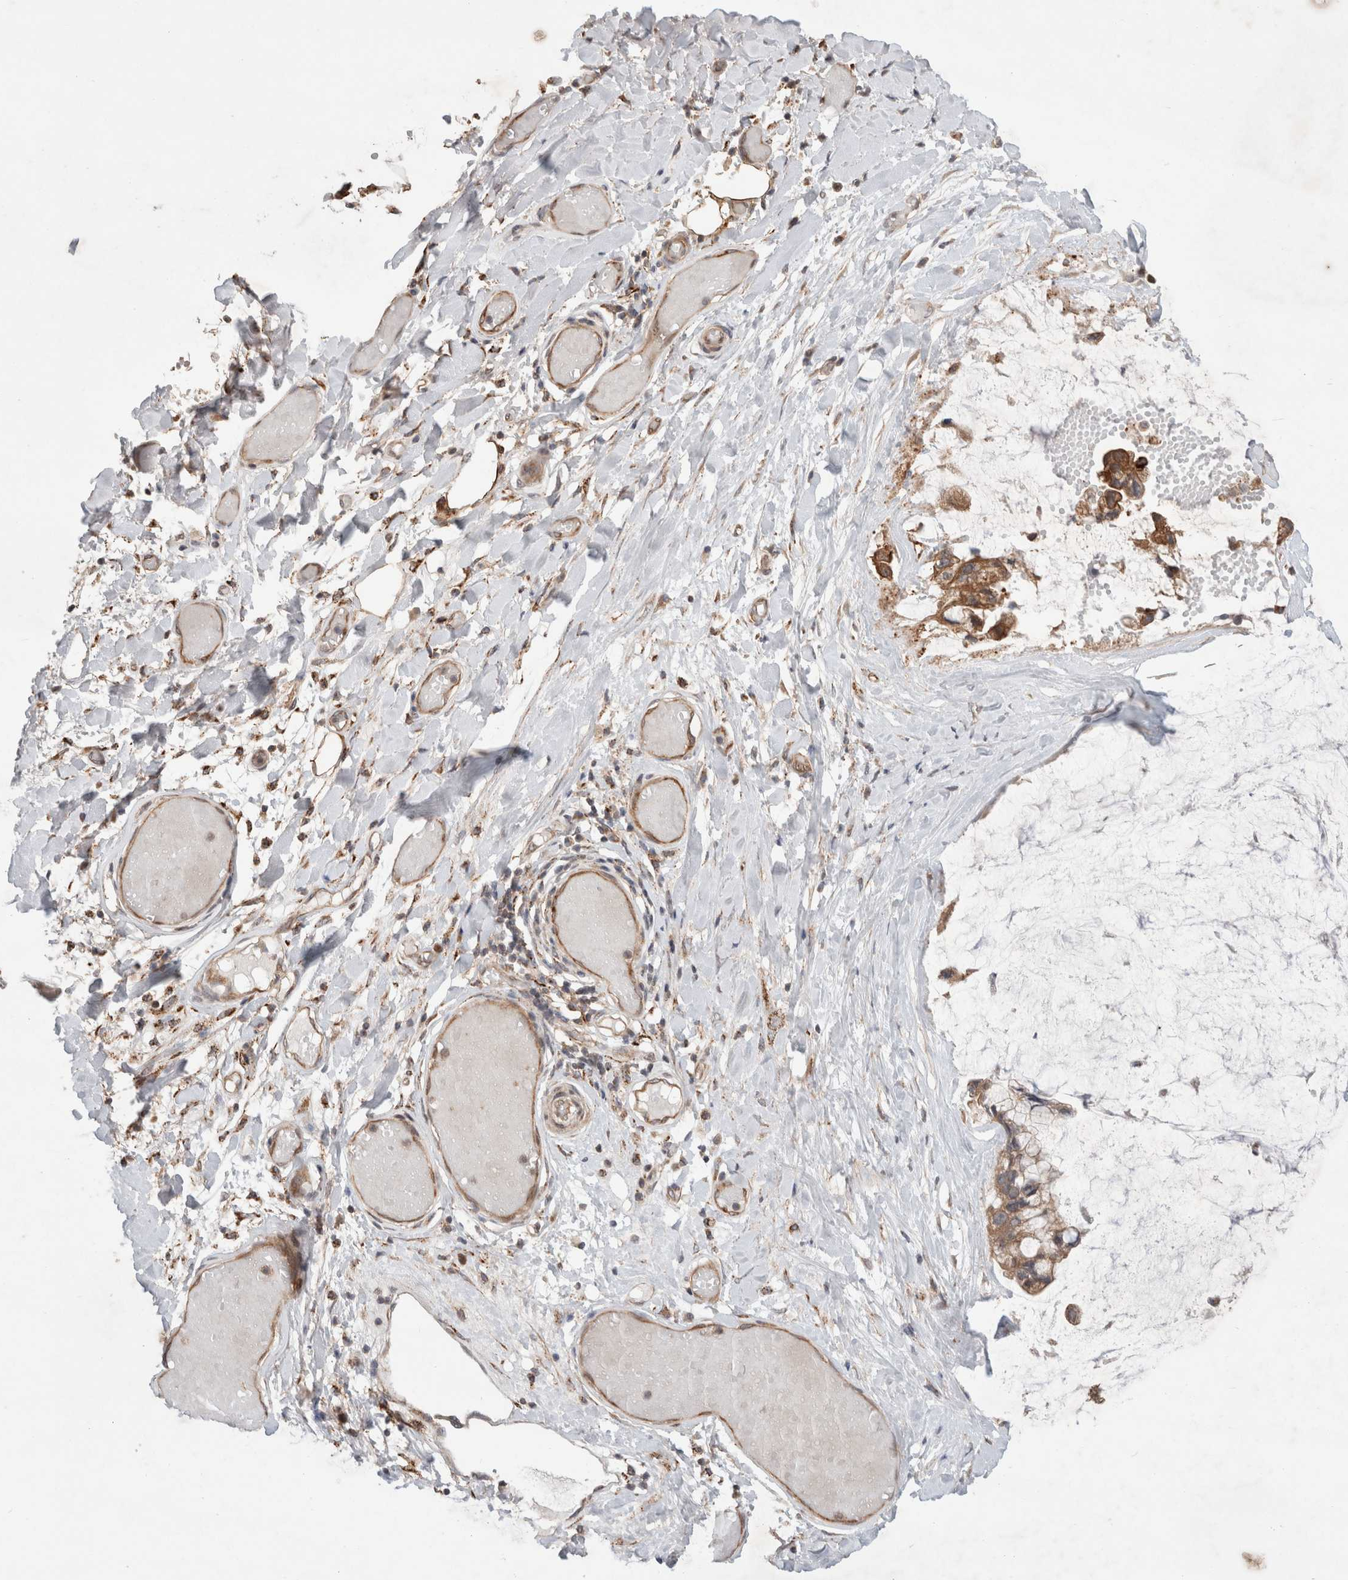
{"staining": {"intensity": "moderate", "quantity": ">75%", "location": "cytoplasmic/membranous"}, "tissue": "ovarian cancer", "cell_type": "Tumor cells", "image_type": "cancer", "snomed": [{"axis": "morphology", "description": "Cystadenocarcinoma, mucinous, NOS"}, {"axis": "topography", "description": "Ovary"}], "caption": "Human ovarian mucinous cystadenocarcinoma stained for a protein (brown) reveals moderate cytoplasmic/membranous positive positivity in approximately >75% of tumor cells.", "gene": "HROB", "patient": {"sex": "female", "age": 39}}